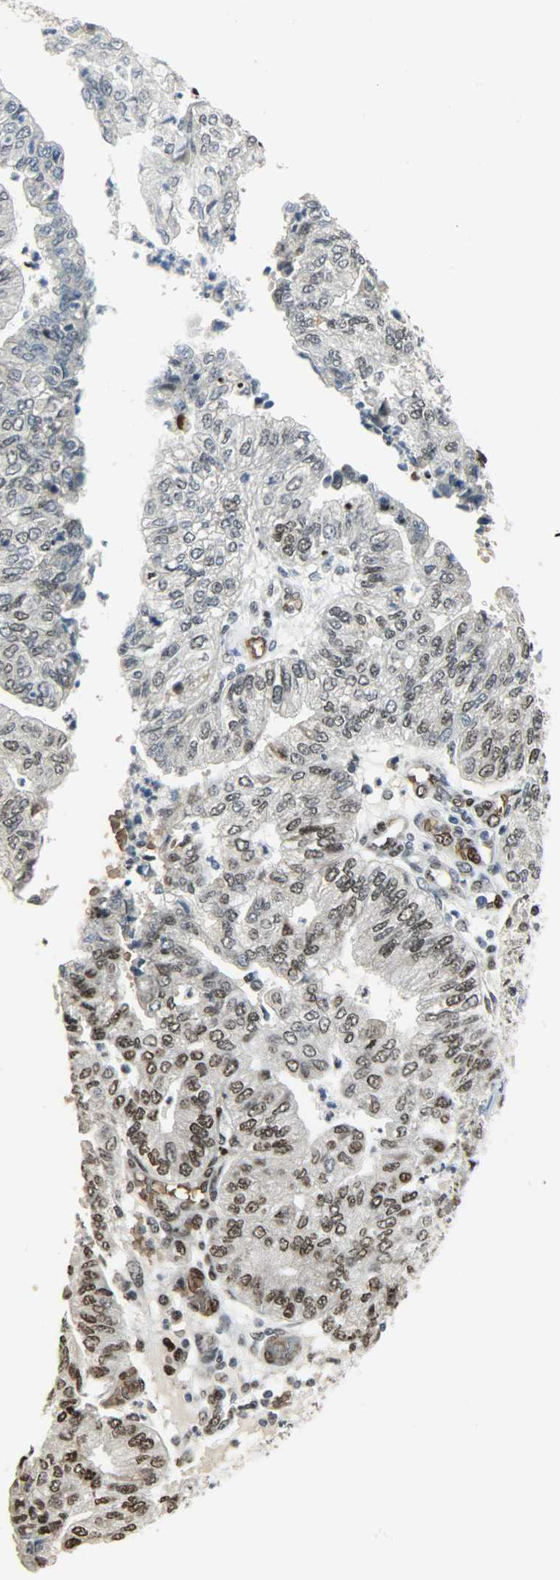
{"staining": {"intensity": "moderate", "quantity": "25%-75%", "location": "nuclear"}, "tissue": "endometrial cancer", "cell_type": "Tumor cells", "image_type": "cancer", "snomed": [{"axis": "morphology", "description": "Adenocarcinoma, NOS"}, {"axis": "topography", "description": "Endometrium"}], "caption": "Immunohistochemical staining of human endometrial cancer shows medium levels of moderate nuclear protein positivity in about 25%-75% of tumor cells.", "gene": "SNAI1", "patient": {"sex": "female", "age": 59}}